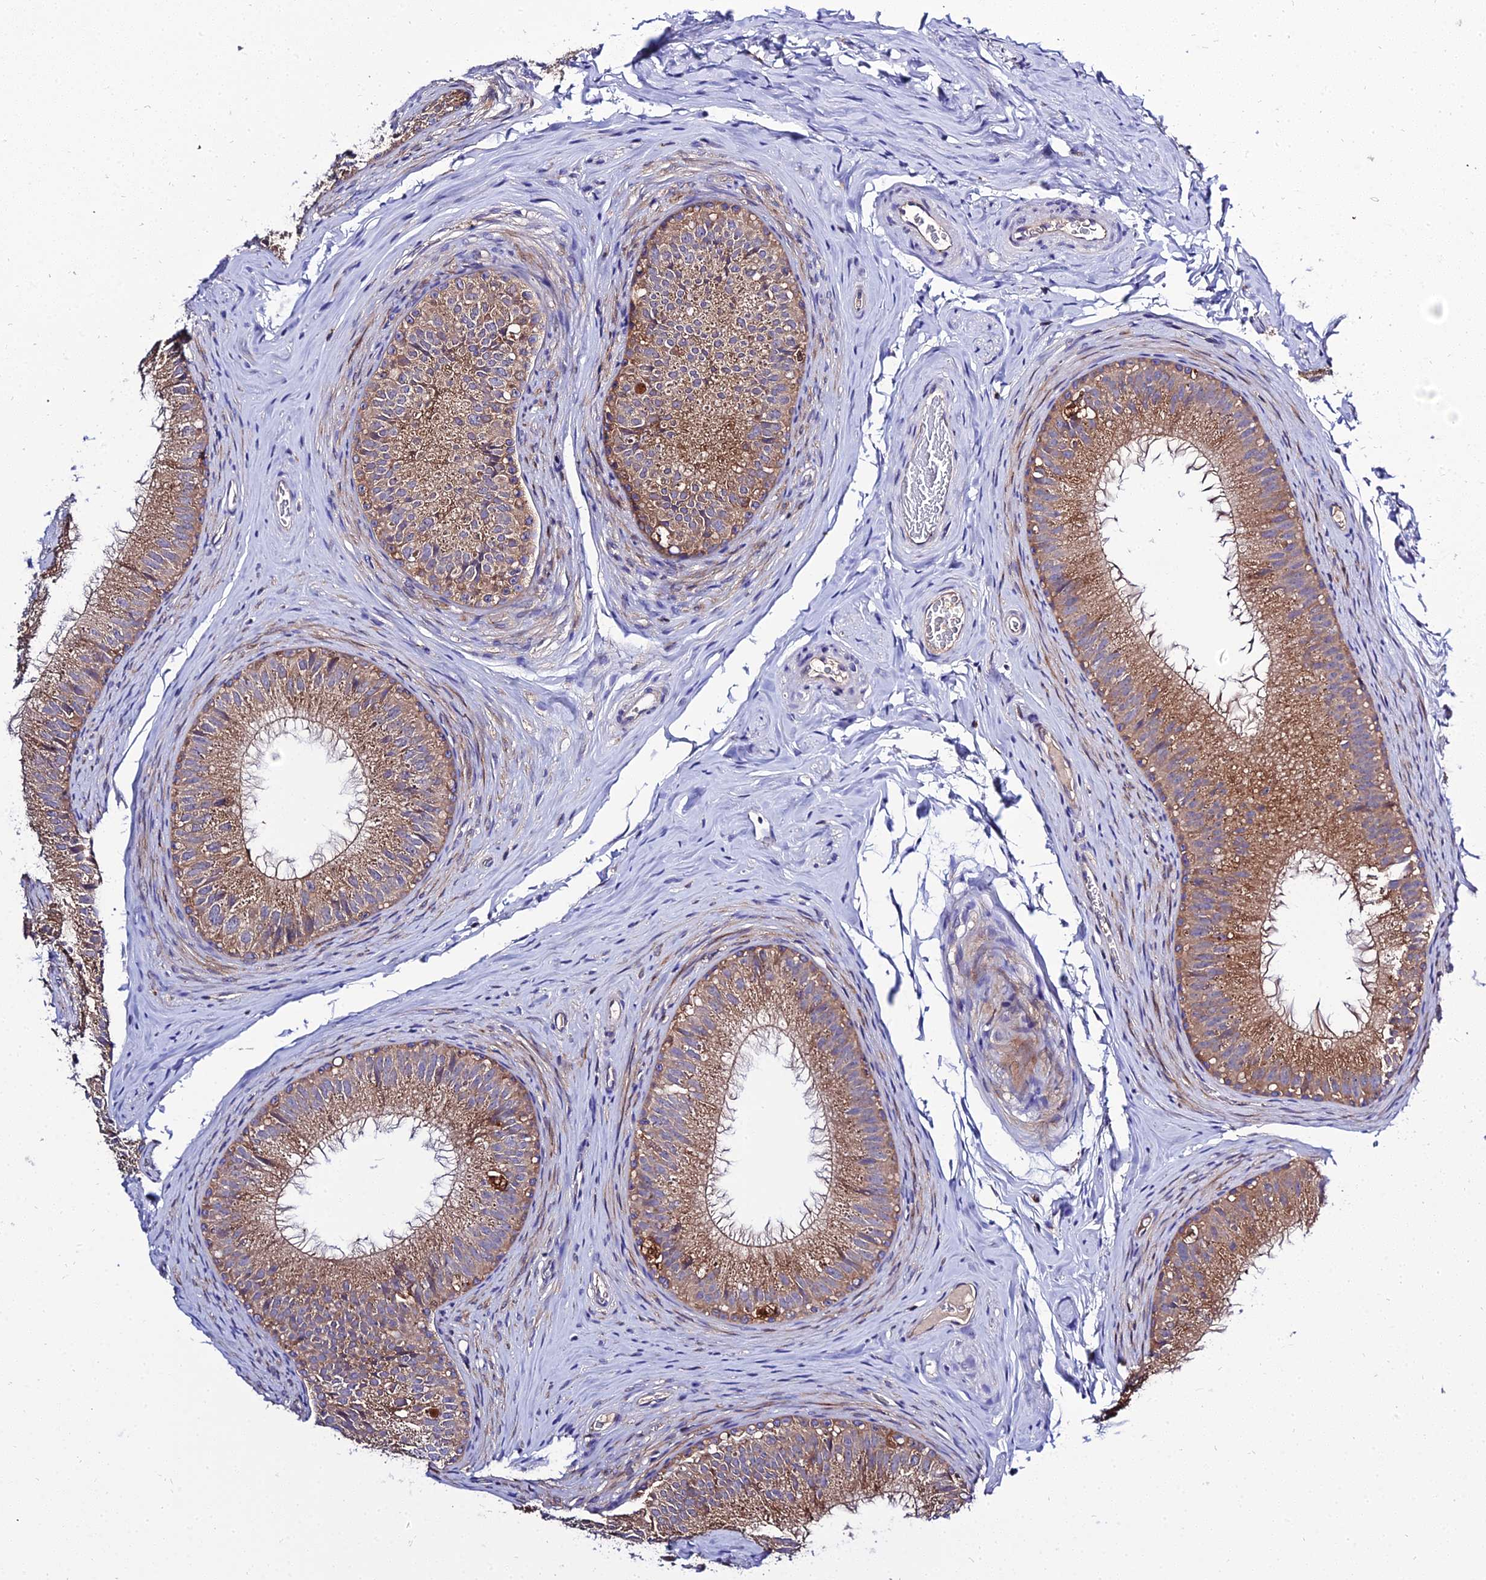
{"staining": {"intensity": "moderate", "quantity": ">75%", "location": "cytoplasmic/membranous"}, "tissue": "epididymis", "cell_type": "Glandular cells", "image_type": "normal", "snomed": [{"axis": "morphology", "description": "Normal tissue, NOS"}, {"axis": "topography", "description": "Epididymis"}], "caption": "The micrograph demonstrates staining of normal epididymis, revealing moderate cytoplasmic/membranous protein staining (brown color) within glandular cells.", "gene": "C2orf69", "patient": {"sex": "male", "age": 34}}